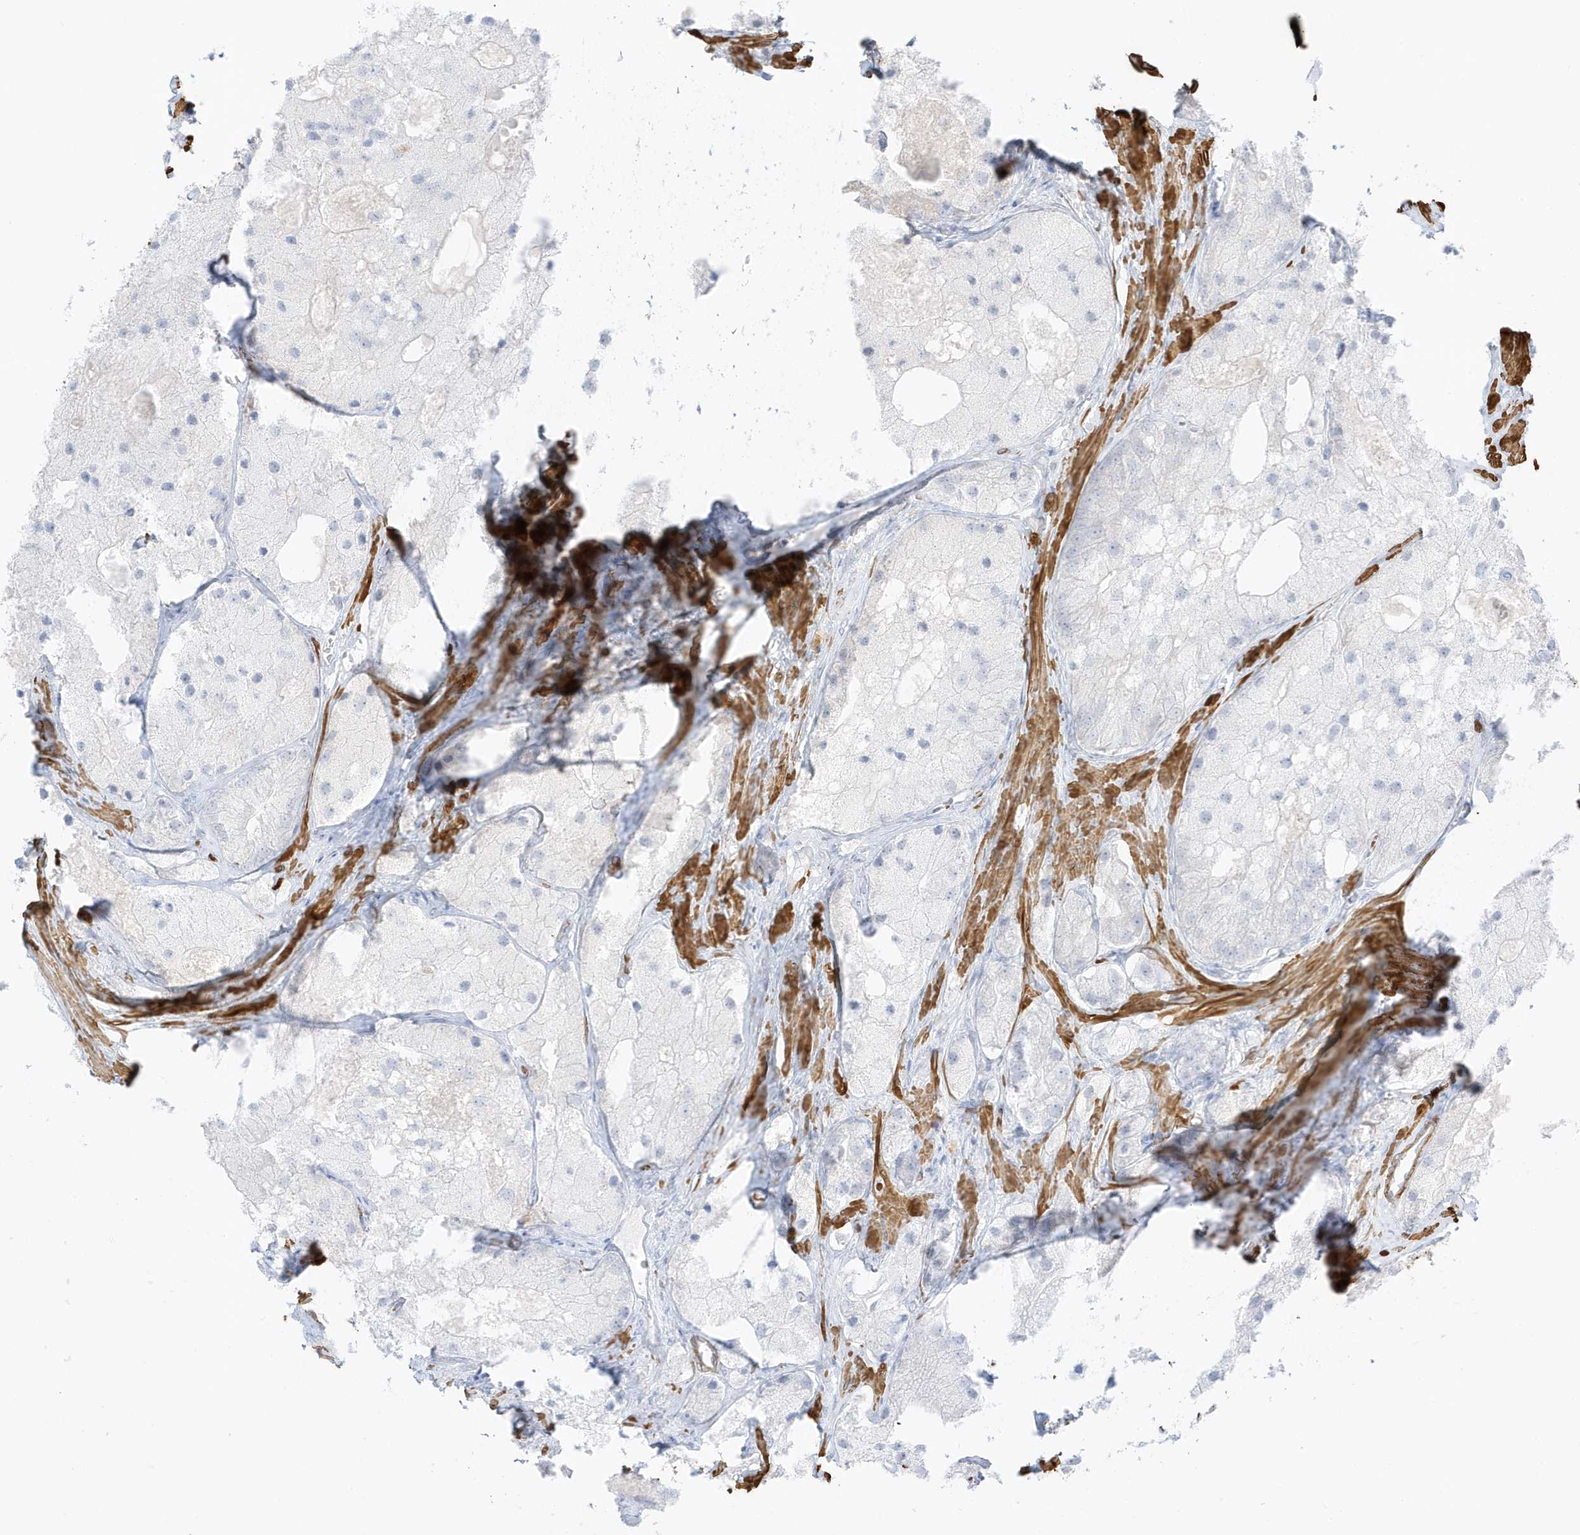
{"staining": {"intensity": "negative", "quantity": "none", "location": "none"}, "tissue": "prostate cancer", "cell_type": "Tumor cells", "image_type": "cancer", "snomed": [{"axis": "morphology", "description": "Adenocarcinoma, Low grade"}, {"axis": "topography", "description": "Prostate"}], "caption": "A high-resolution photomicrograph shows IHC staining of prostate cancer (low-grade adenocarcinoma), which exhibits no significant expression in tumor cells.", "gene": "SLC22A13", "patient": {"sex": "male", "age": 69}}